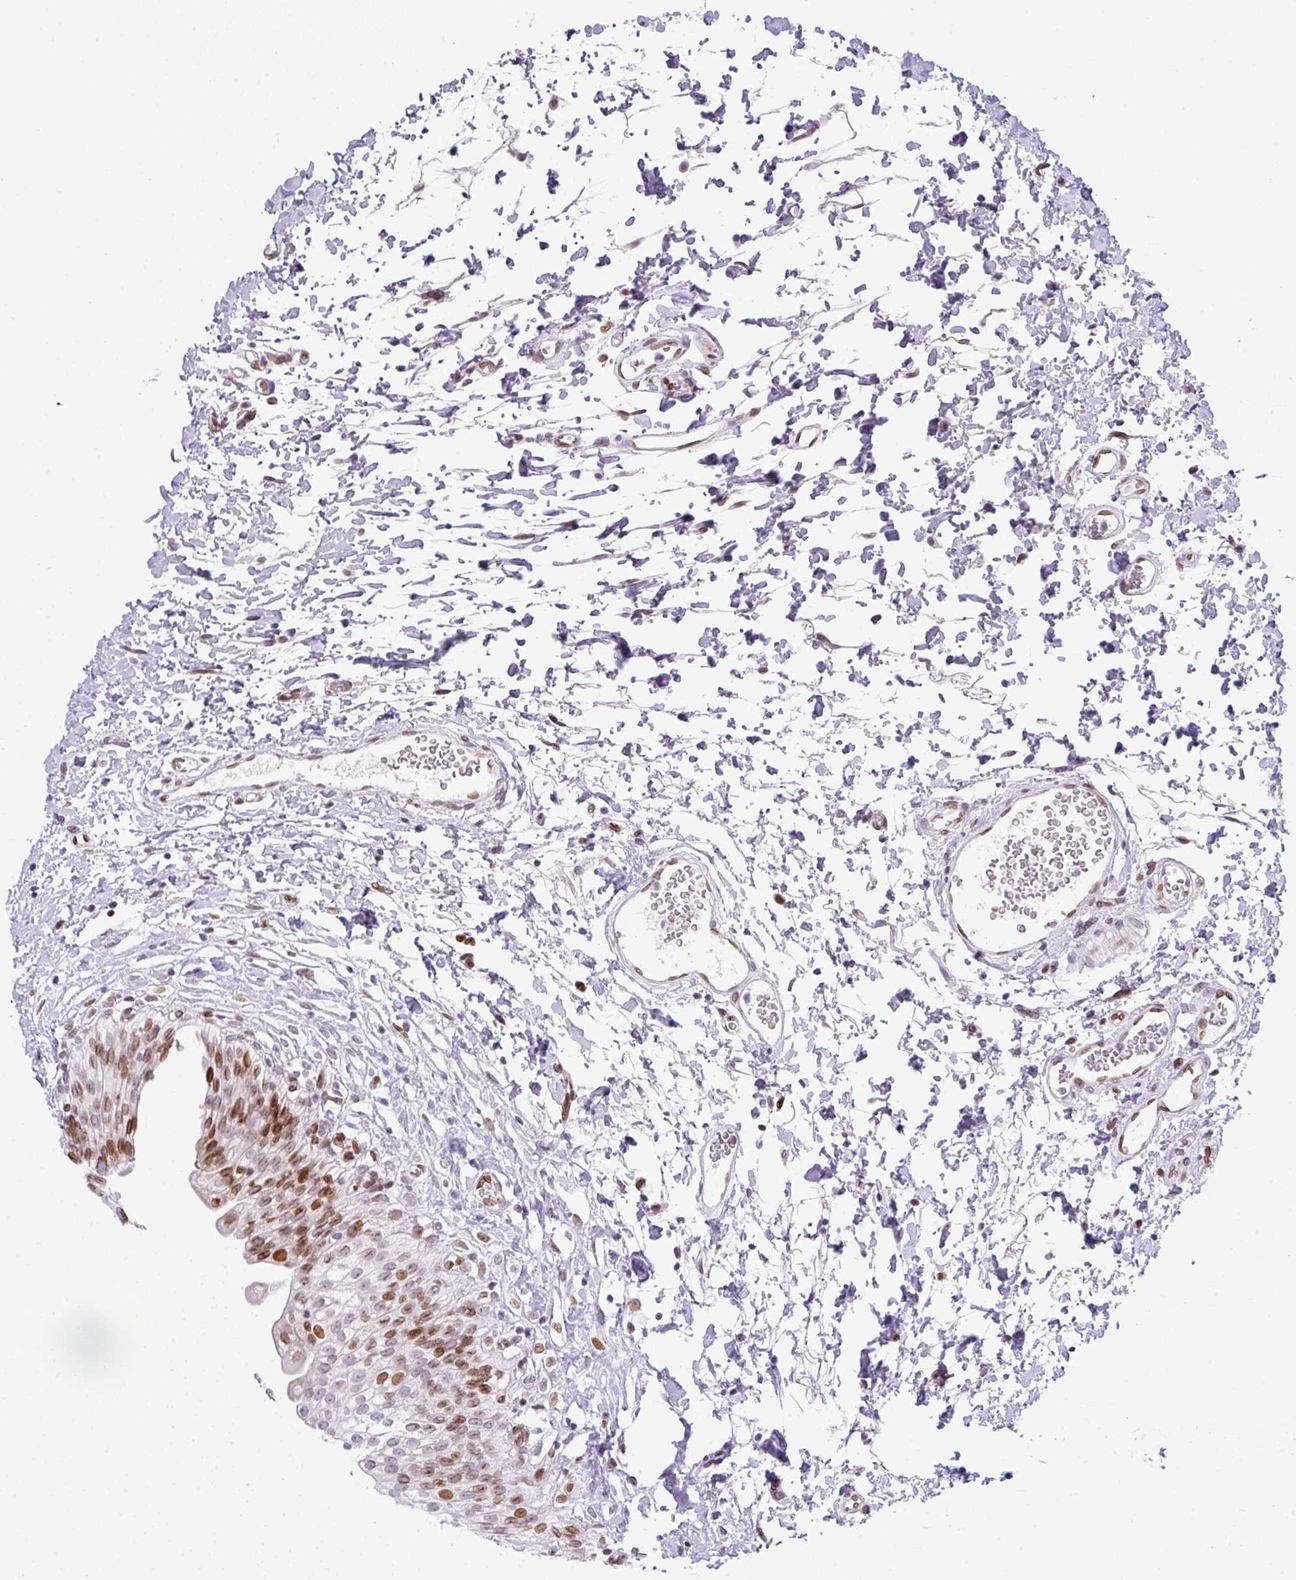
{"staining": {"intensity": "moderate", "quantity": "25%-75%", "location": "nuclear"}, "tissue": "urinary bladder", "cell_type": "Urothelial cells", "image_type": "normal", "snomed": [{"axis": "morphology", "description": "Normal tissue, NOS"}, {"axis": "topography", "description": "Urinary bladder"}], "caption": "Urothelial cells exhibit medium levels of moderate nuclear positivity in about 25%-75% of cells in benign human urinary bladder. (DAB (3,3'-diaminobenzidine) IHC with brightfield microscopy, high magnification).", "gene": "PLK1", "patient": {"sex": "male", "age": 51}}